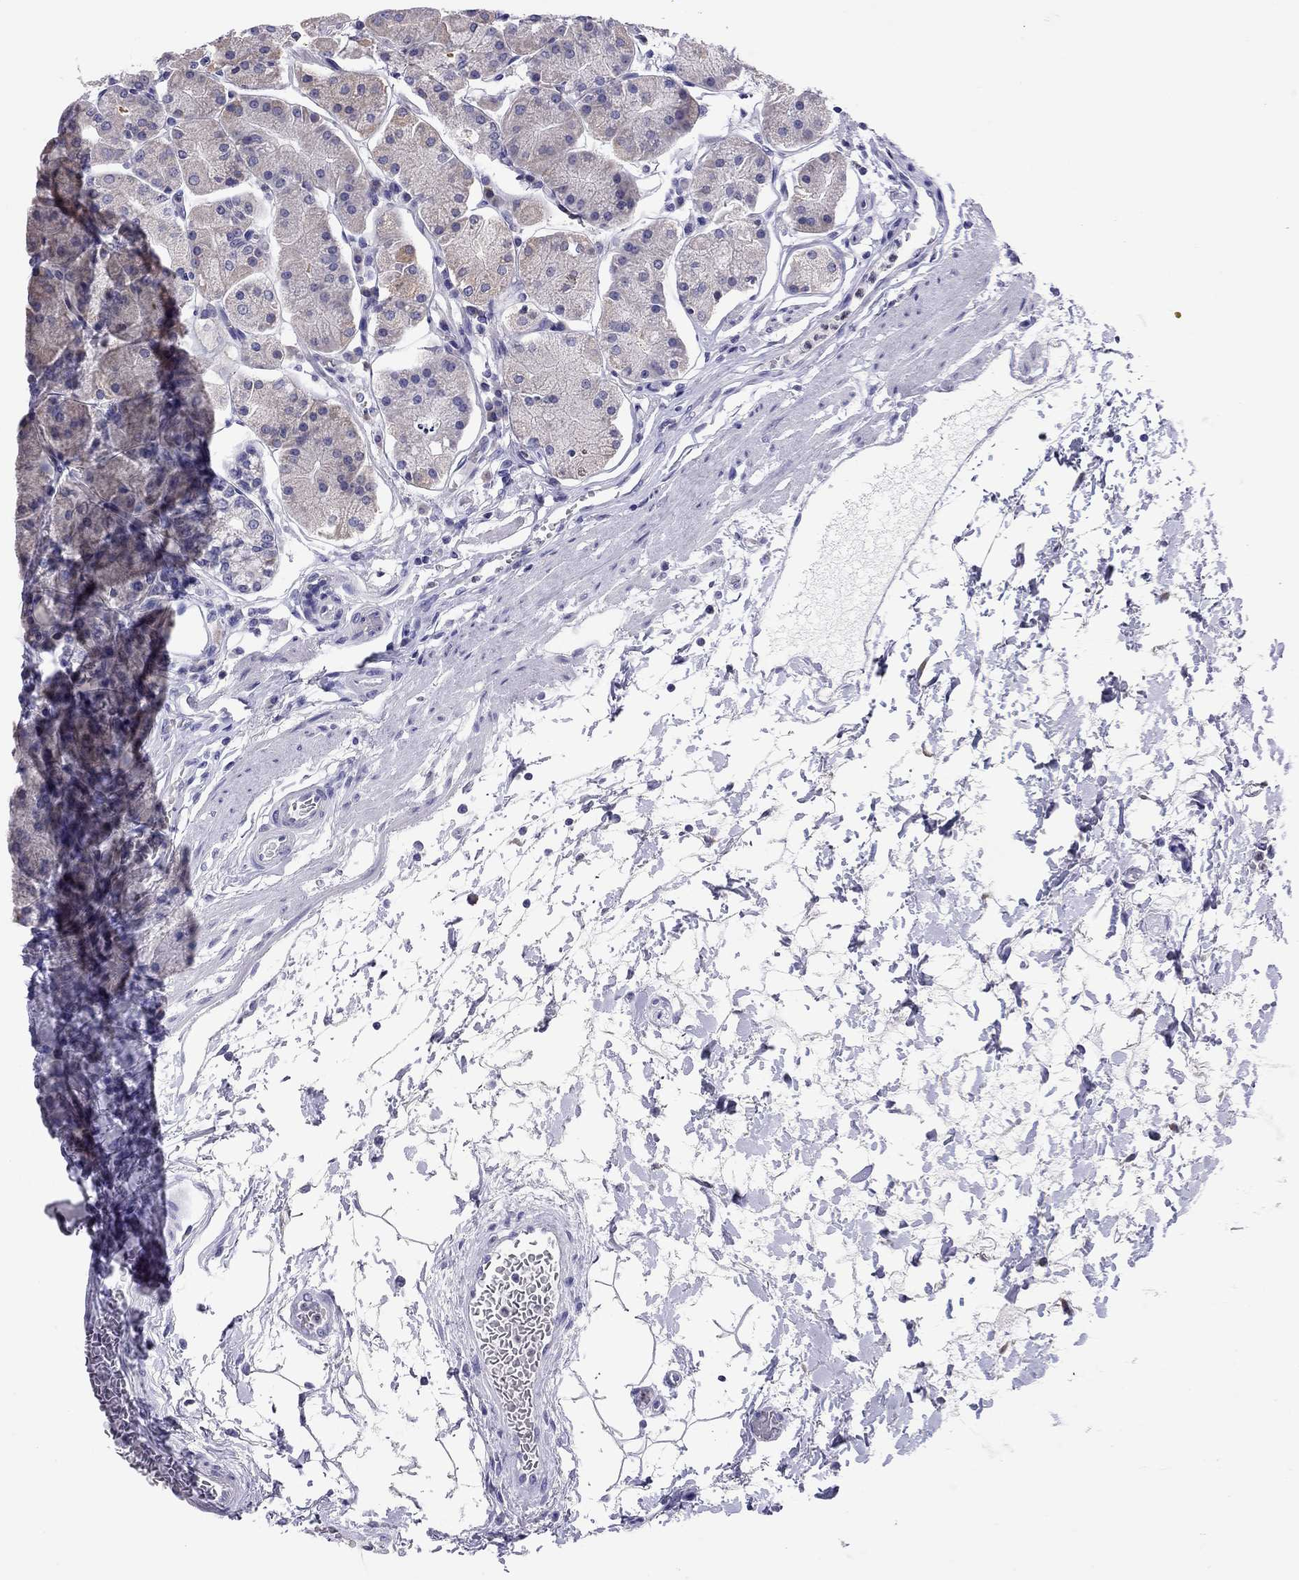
{"staining": {"intensity": "negative", "quantity": "none", "location": "none"}, "tissue": "stomach", "cell_type": "Glandular cells", "image_type": "normal", "snomed": [{"axis": "morphology", "description": "Normal tissue, NOS"}, {"axis": "topography", "description": "Stomach"}], "caption": "Image shows no protein positivity in glandular cells of unremarkable stomach.", "gene": "SLC46A2", "patient": {"sex": "male", "age": 54}}